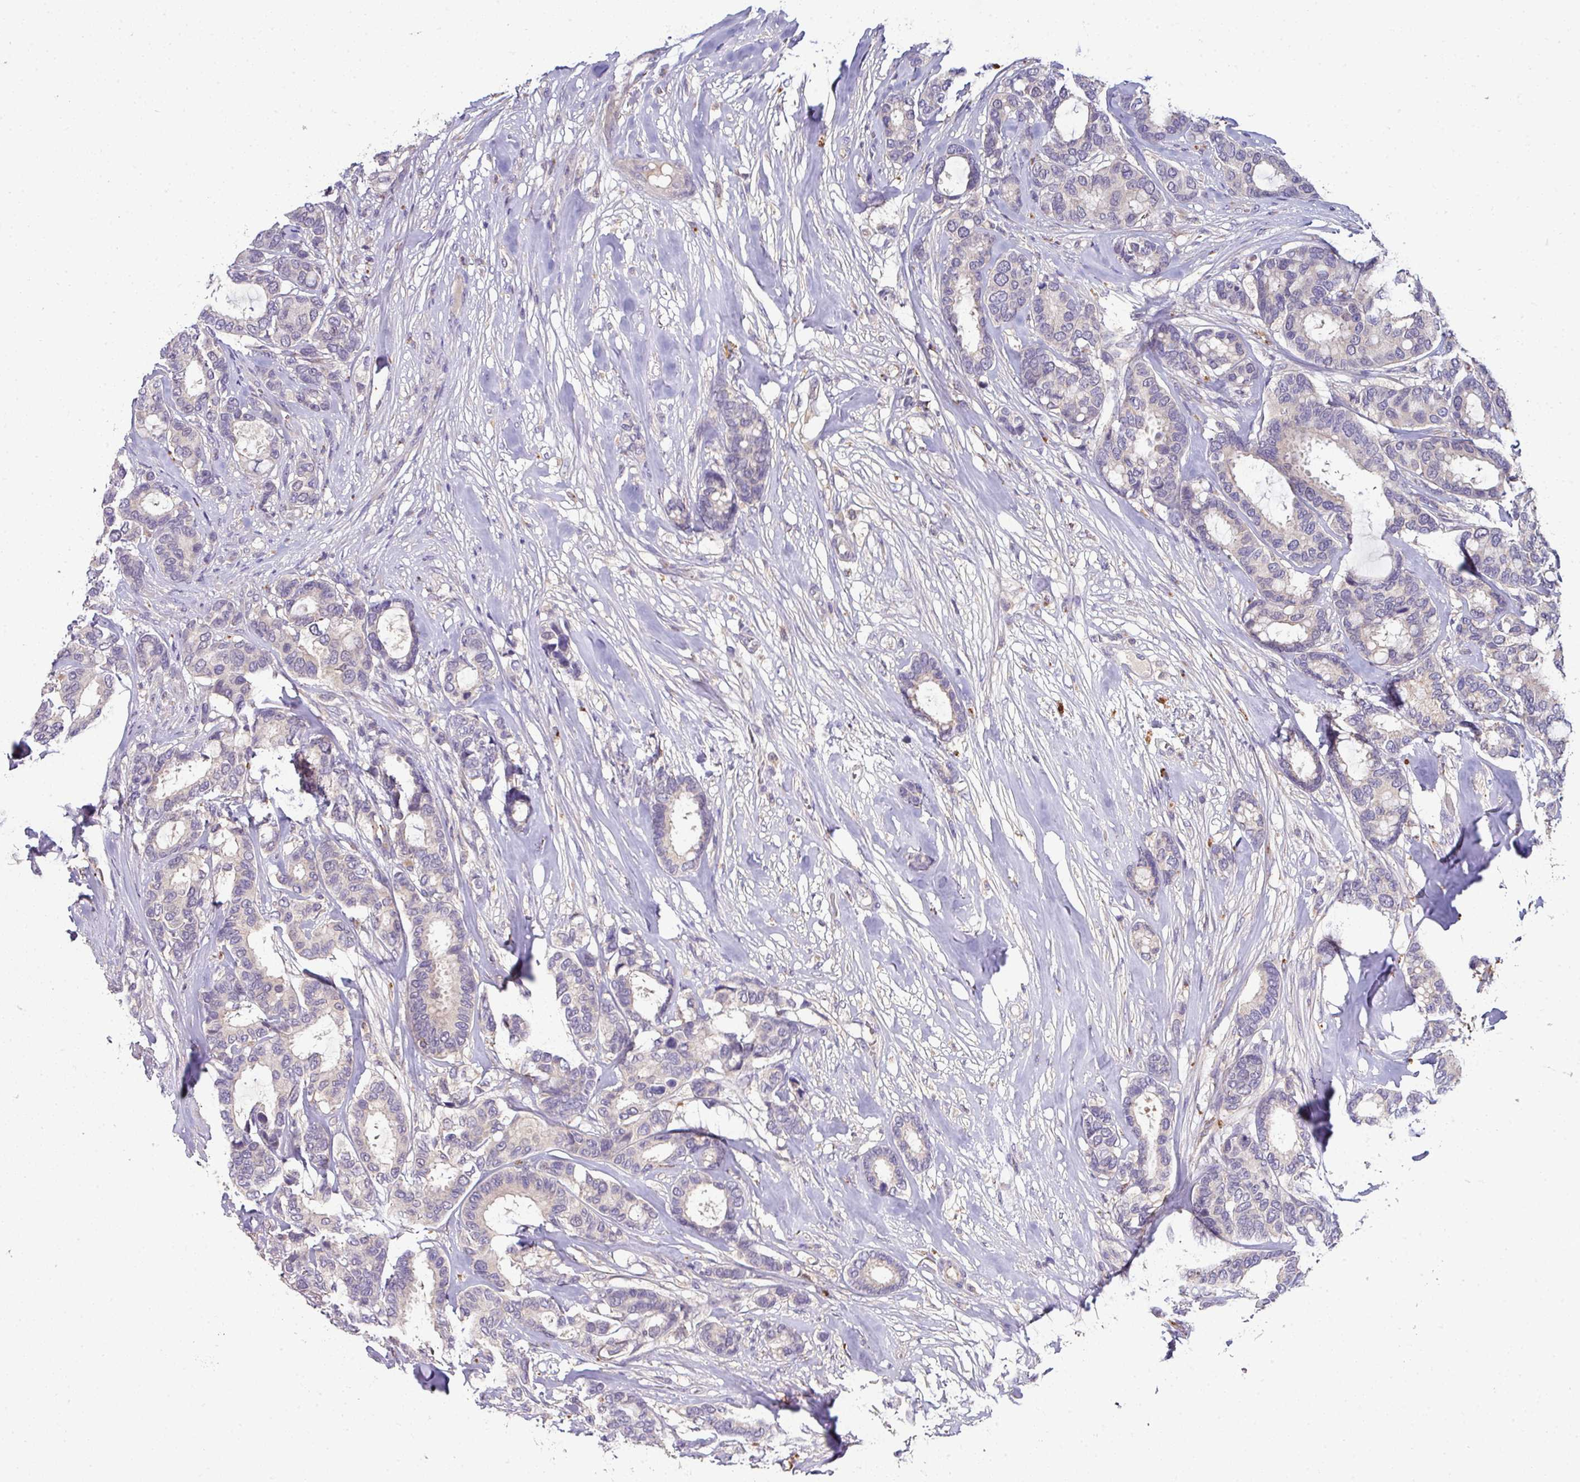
{"staining": {"intensity": "negative", "quantity": "none", "location": "none"}, "tissue": "breast cancer", "cell_type": "Tumor cells", "image_type": "cancer", "snomed": [{"axis": "morphology", "description": "Duct carcinoma"}, {"axis": "topography", "description": "Breast"}], "caption": "Micrograph shows no significant protein positivity in tumor cells of breast cancer (intraductal carcinoma).", "gene": "AEBP2", "patient": {"sex": "female", "age": 87}}